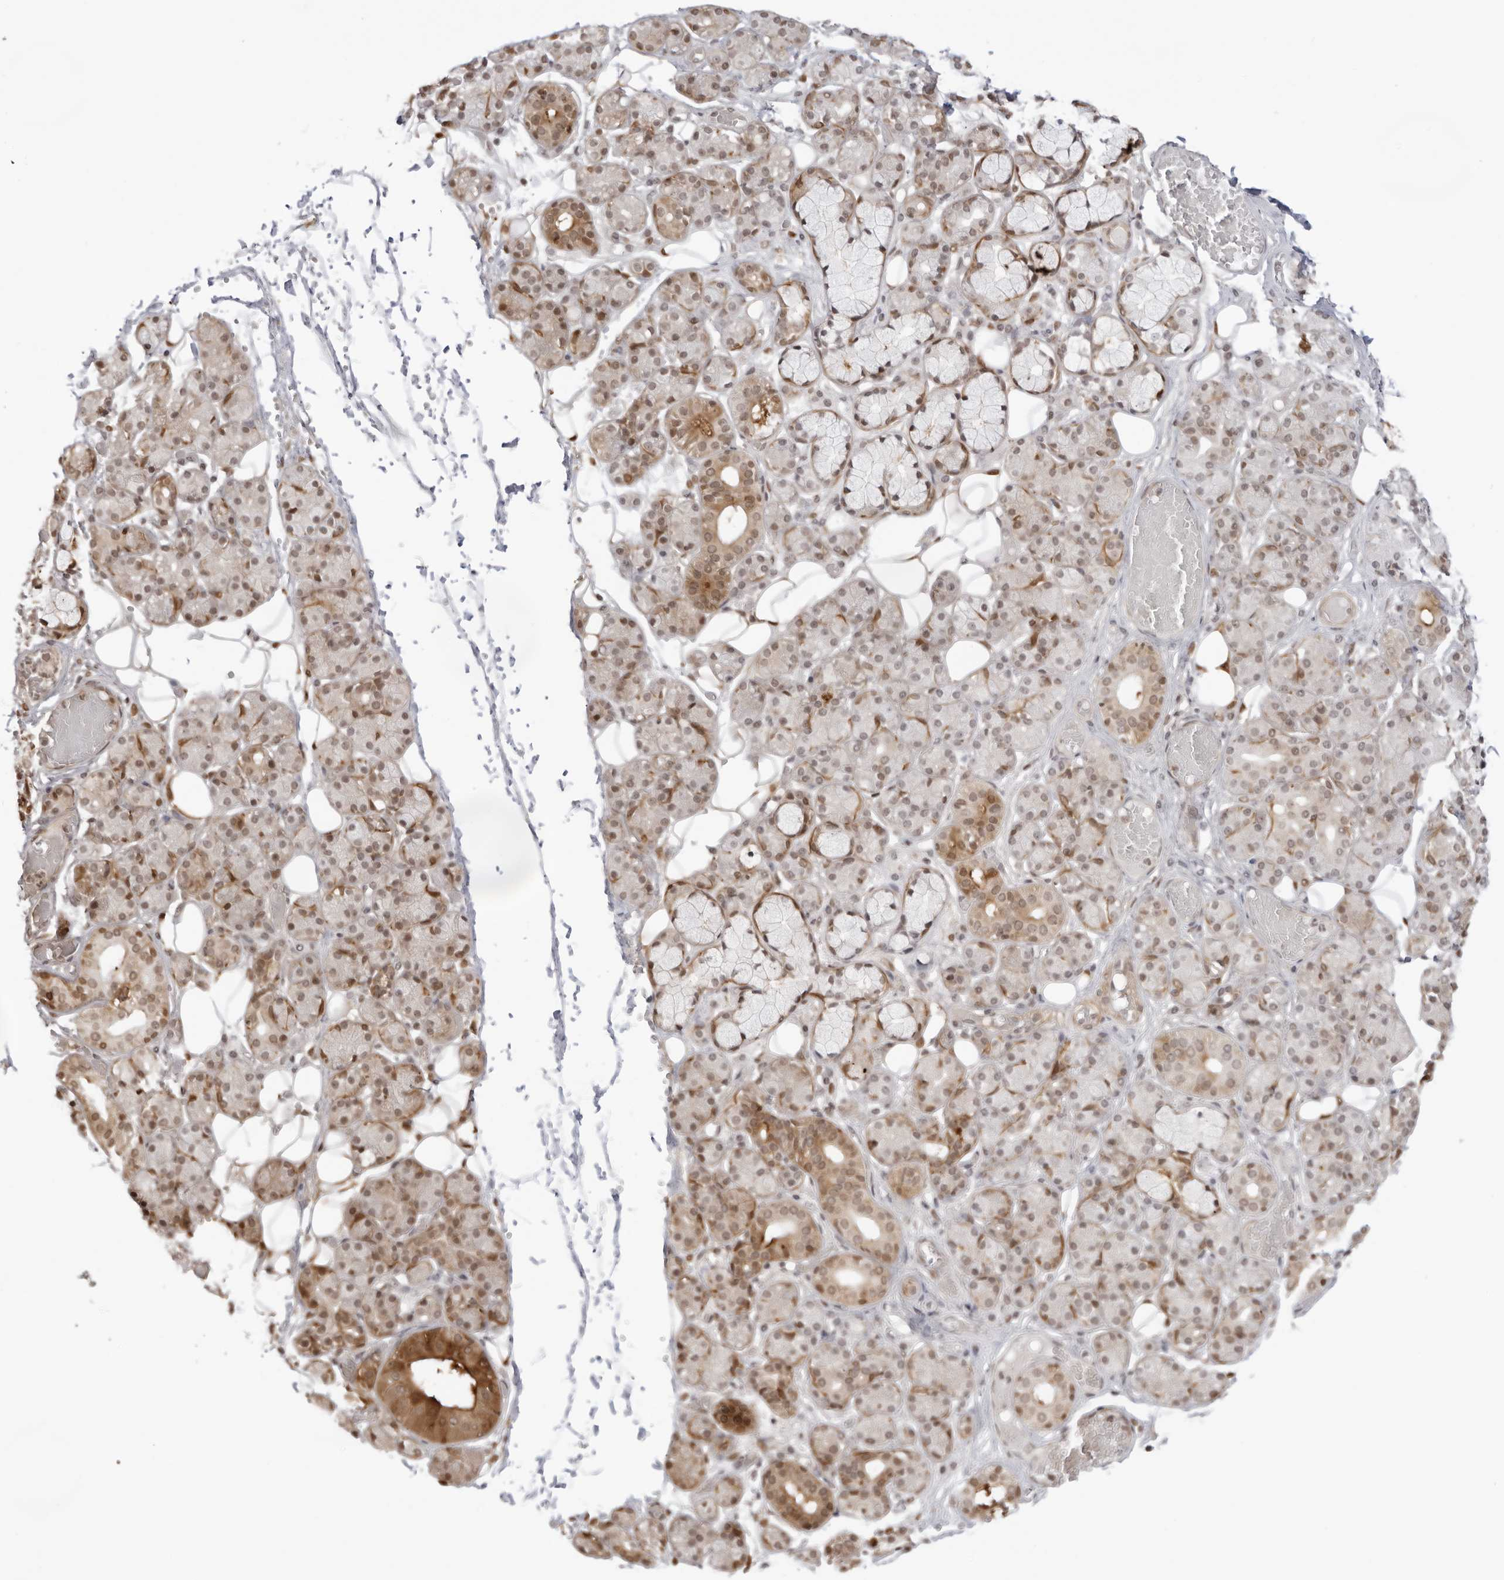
{"staining": {"intensity": "moderate", "quantity": "25%-75%", "location": "cytoplasmic/membranous,nuclear"}, "tissue": "salivary gland", "cell_type": "Glandular cells", "image_type": "normal", "snomed": [{"axis": "morphology", "description": "Normal tissue, NOS"}, {"axis": "topography", "description": "Salivary gland"}], "caption": "Protein expression analysis of benign salivary gland demonstrates moderate cytoplasmic/membranous,nuclear staining in about 25%-75% of glandular cells. (DAB (3,3'-diaminobenzidine) IHC with brightfield microscopy, high magnification).", "gene": "RNF146", "patient": {"sex": "male", "age": 63}}